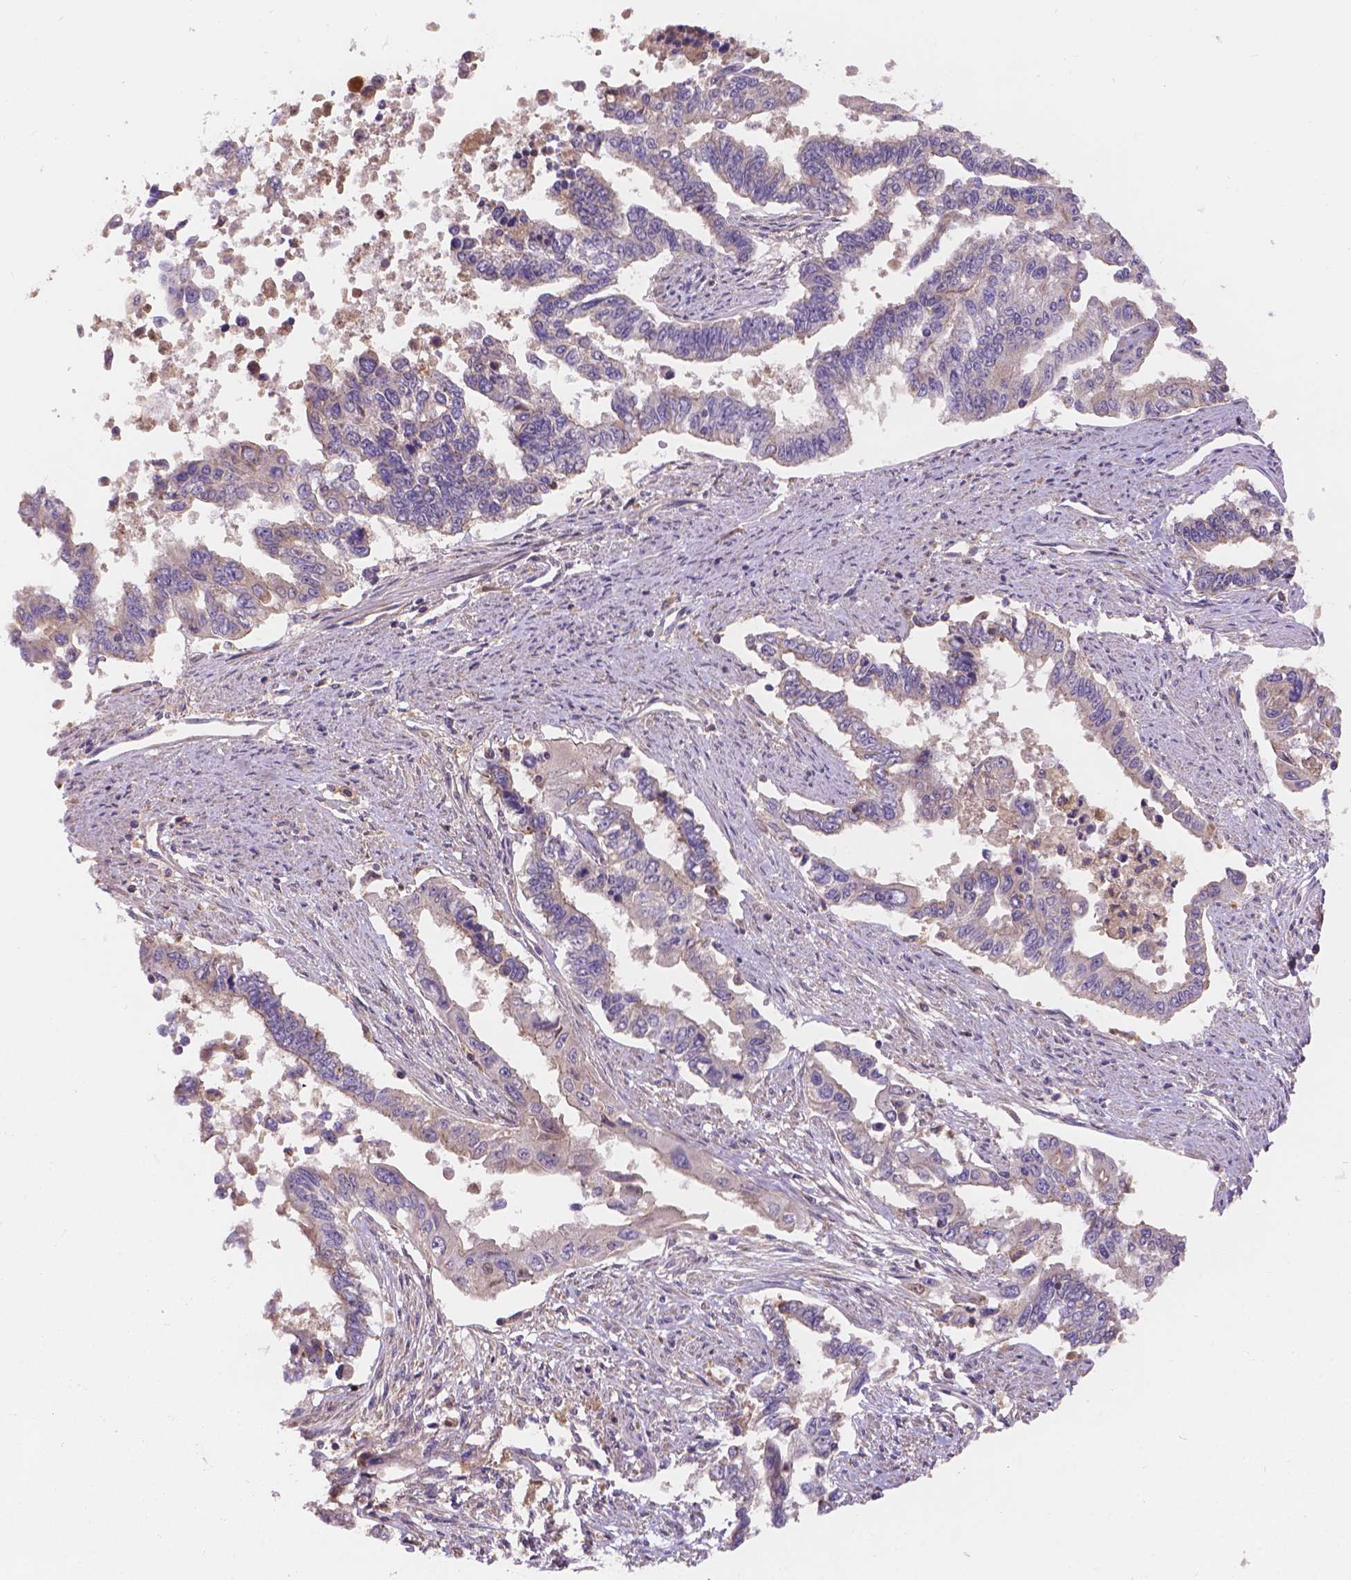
{"staining": {"intensity": "weak", "quantity": ">75%", "location": "cytoplasmic/membranous"}, "tissue": "endometrial cancer", "cell_type": "Tumor cells", "image_type": "cancer", "snomed": [{"axis": "morphology", "description": "Adenocarcinoma, NOS"}, {"axis": "topography", "description": "Uterus"}], "caption": "Endometrial cancer (adenocarcinoma) tissue shows weak cytoplasmic/membranous positivity in about >75% of tumor cells, visualized by immunohistochemistry.", "gene": "CDK10", "patient": {"sex": "female", "age": 59}}